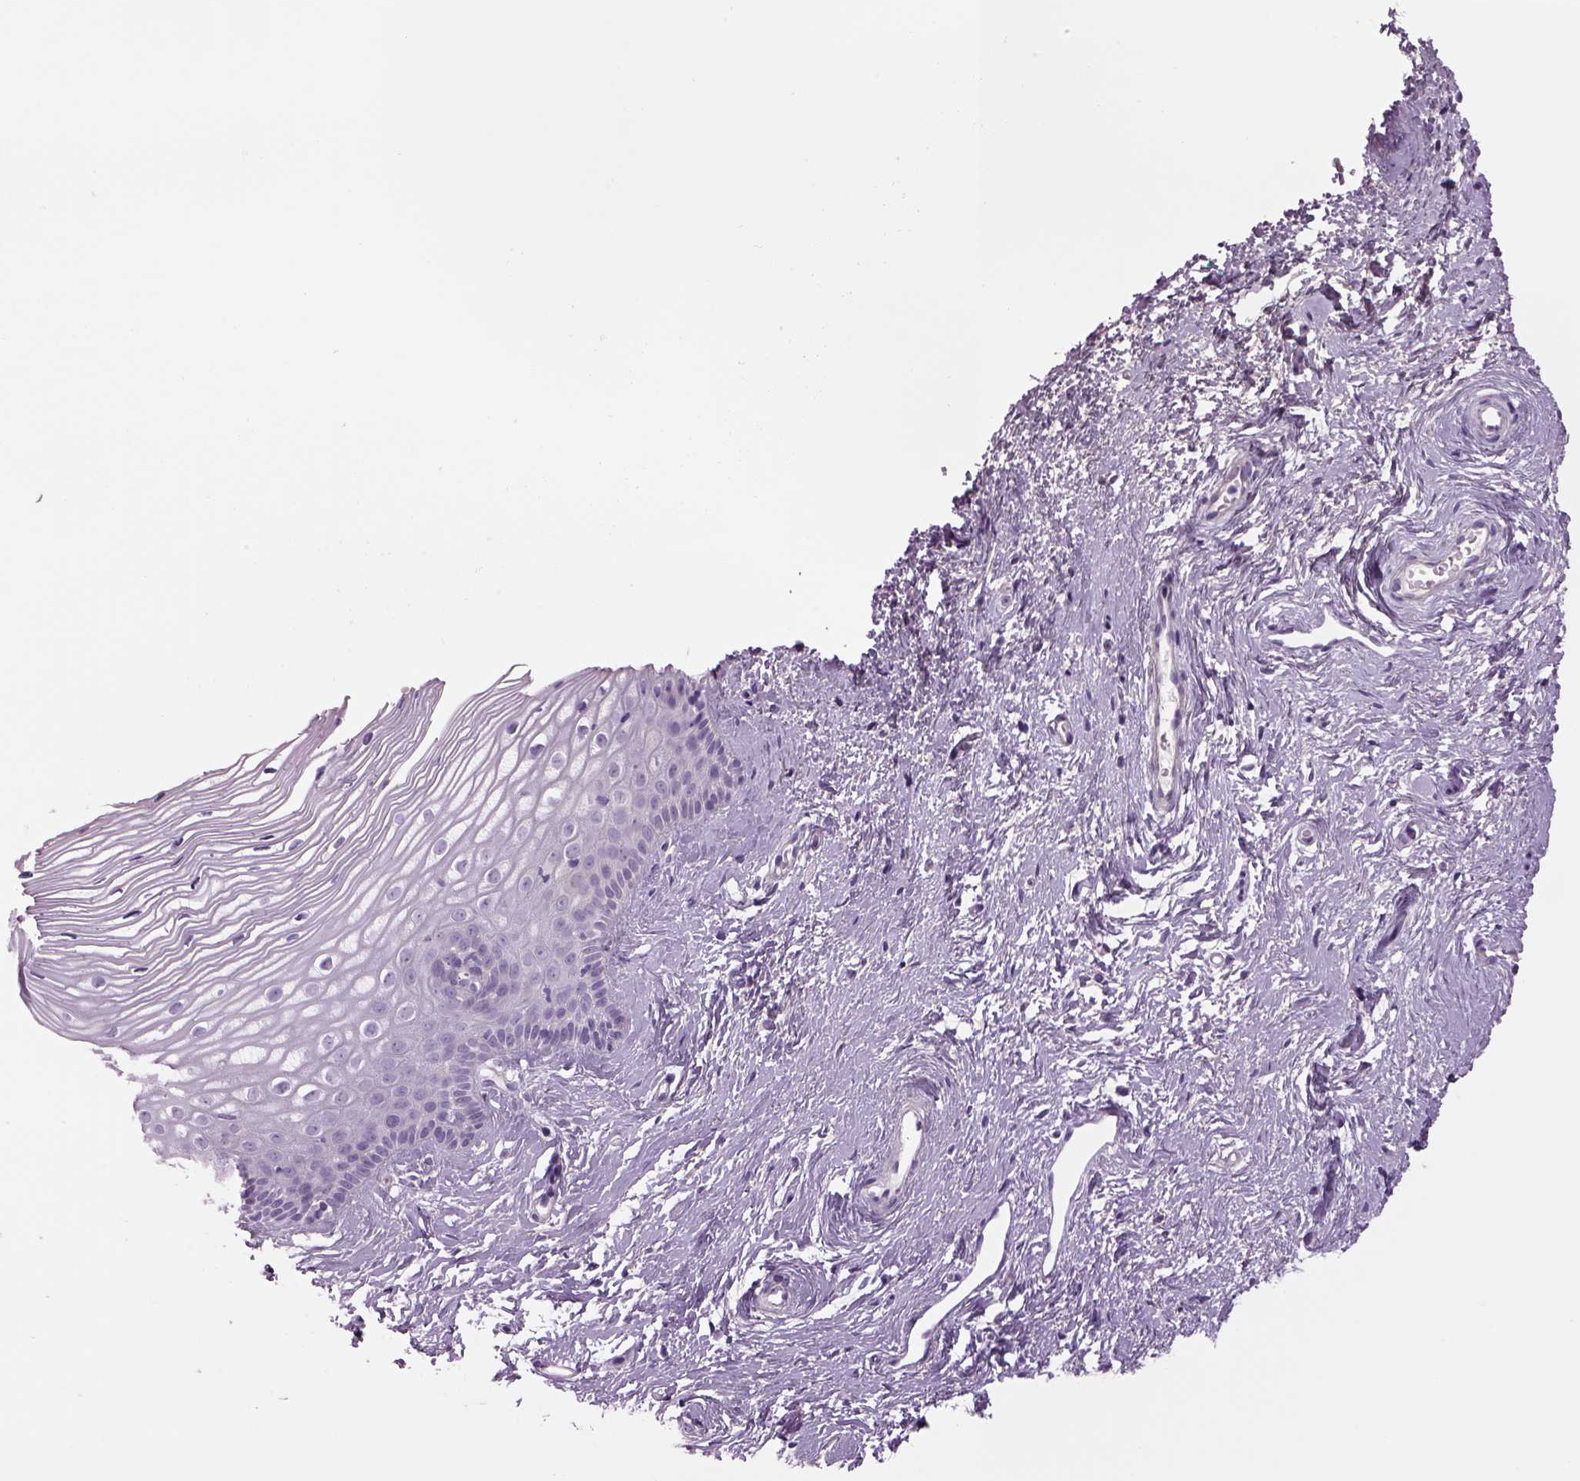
{"staining": {"intensity": "negative", "quantity": "none", "location": "none"}, "tissue": "cervix", "cell_type": "Glandular cells", "image_type": "normal", "snomed": [{"axis": "morphology", "description": "Normal tissue, NOS"}, {"axis": "topography", "description": "Cervix"}], "caption": "IHC micrograph of normal cervix: cervix stained with DAB (3,3'-diaminobenzidine) demonstrates no significant protein expression in glandular cells.", "gene": "MDH1B", "patient": {"sex": "female", "age": 40}}